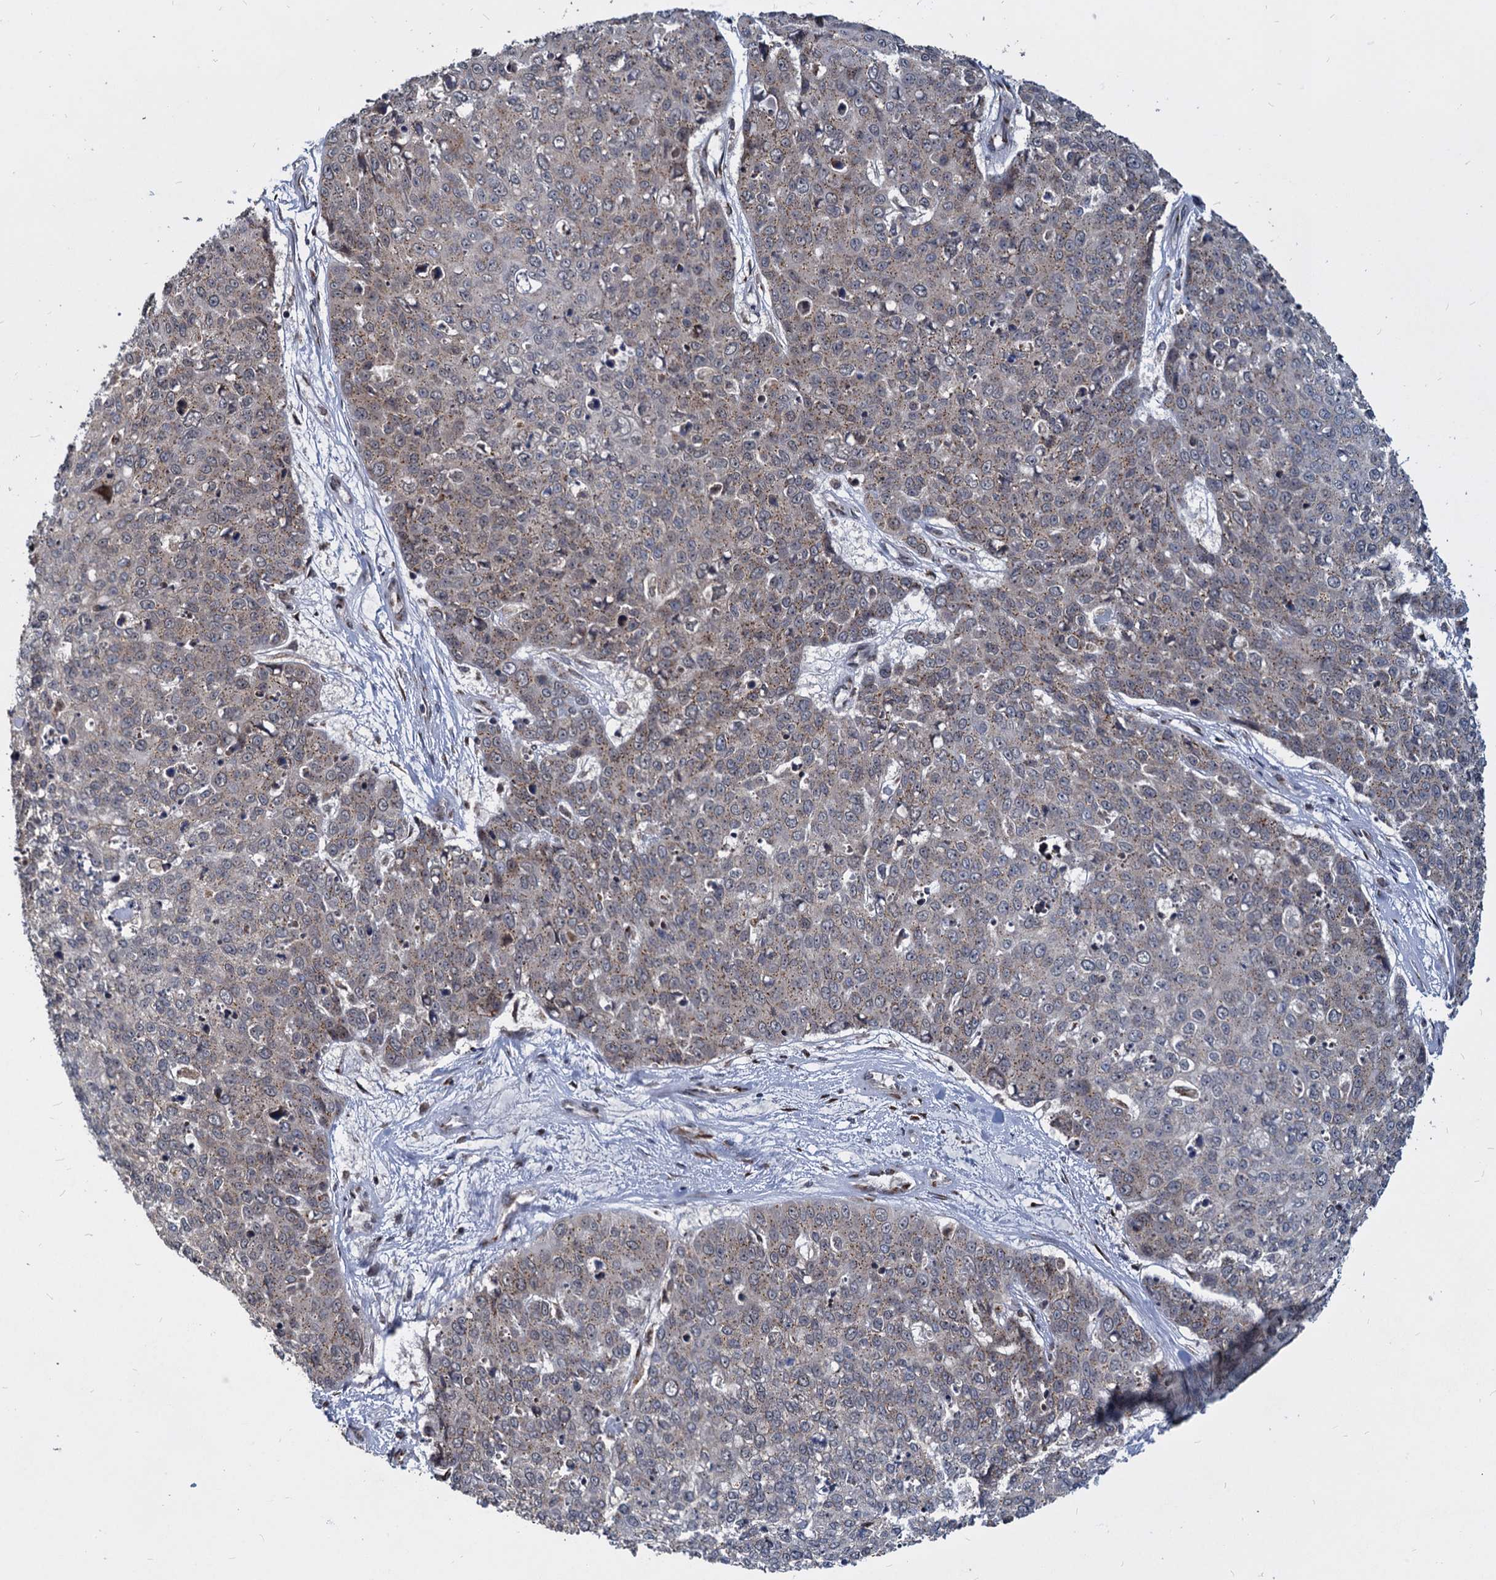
{"staining": {"intensity": "weak", "quantity": "25%-75%", "location": "cytoplasmic/membranous"}, "tissue": "skin cancer", "cell_type": "Tumor cells", "image_type": "cancer", "snomed": [{"axis": "morphology", "description": "Squamous cell carcinoma, NOS"}, {"axis": "topography", "description": "Skin"}], "caption": "Skin squamous cell carcinoma stained for a protein (brown) demonstrates weak cytoplasmic/membranous positive expression in approximately 25%-75% of tumor cells.", "gene": "SAAL1", "patient": {"sex": "male", "age": 71}}